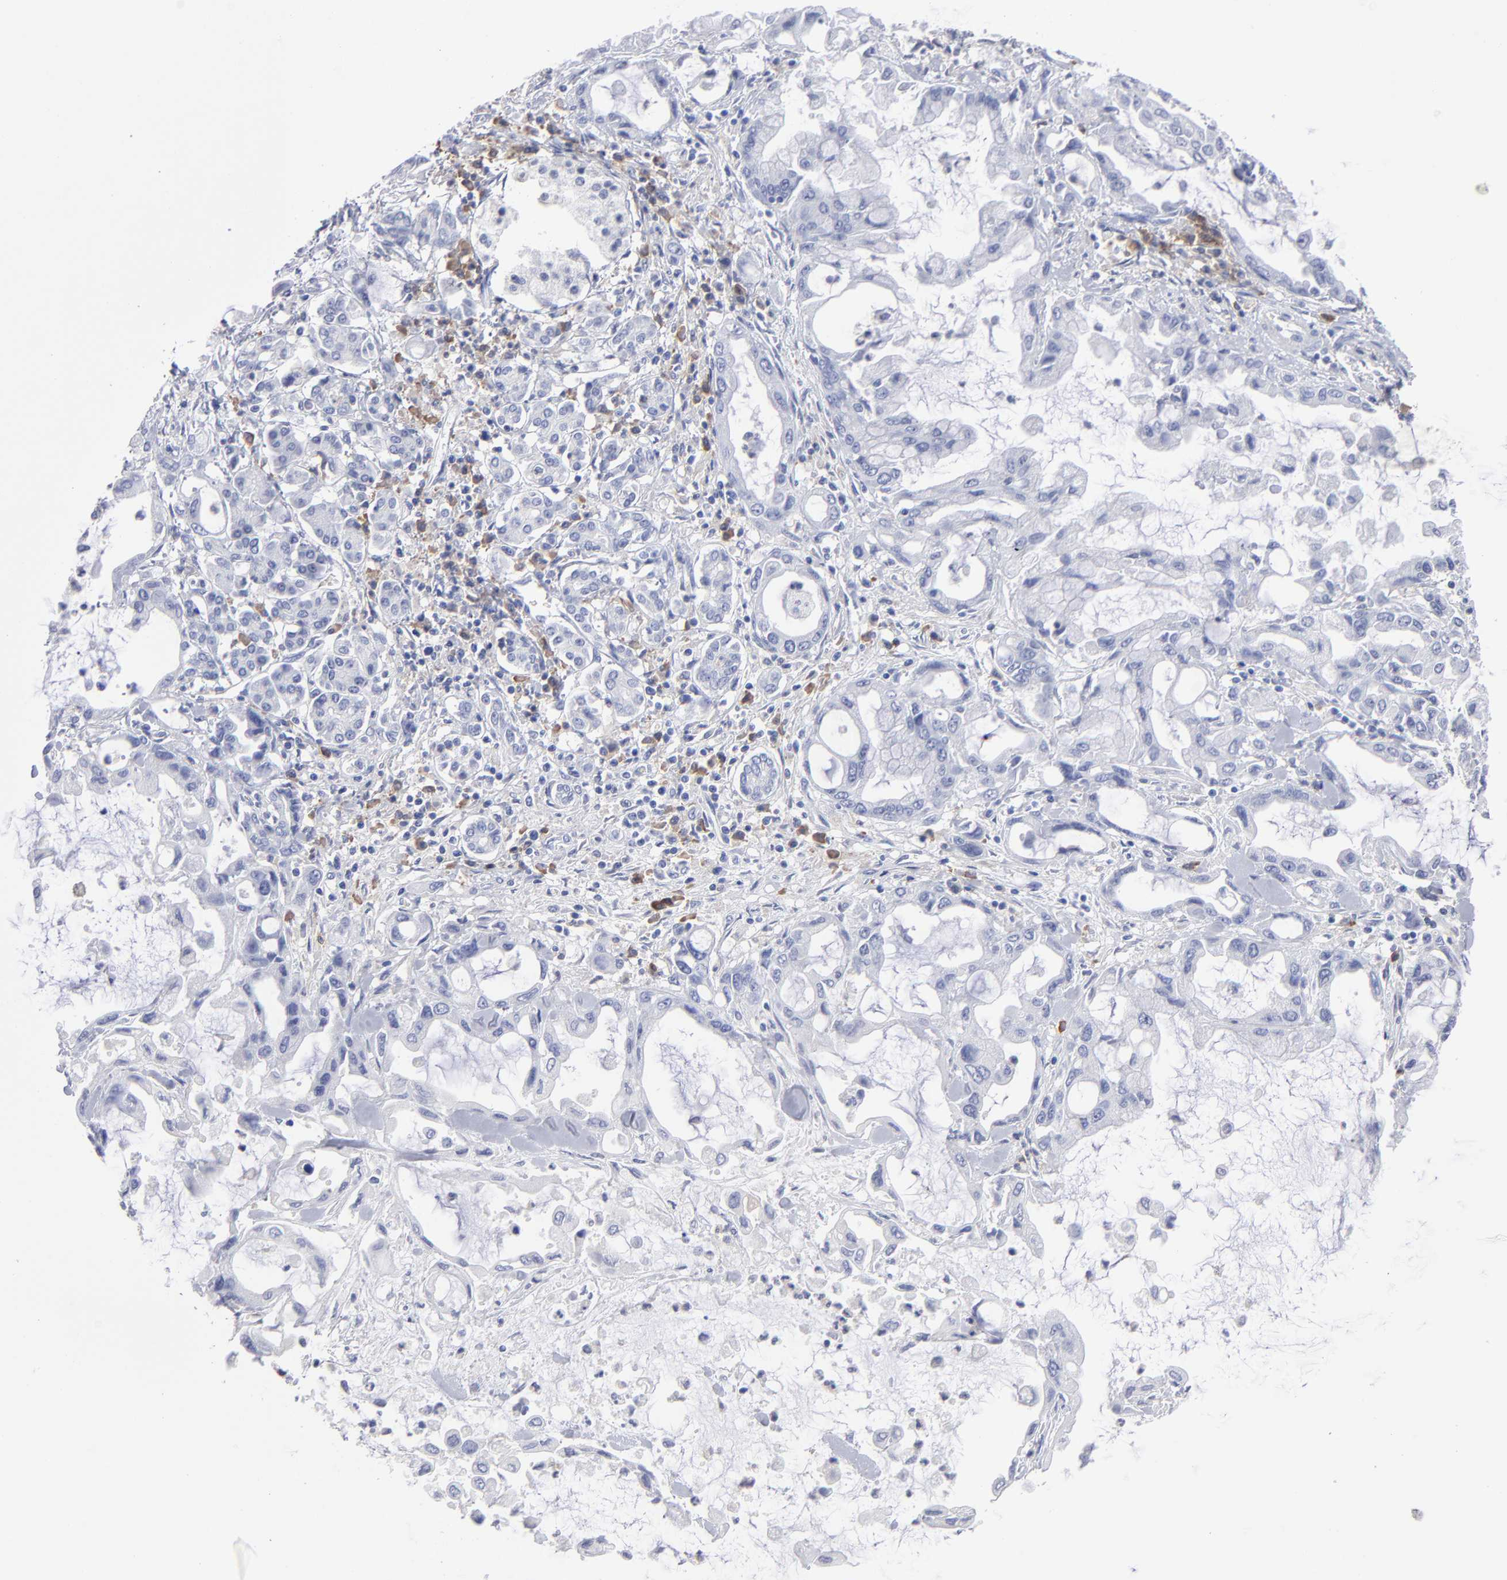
{"staining": {"intensity": "negative", "quantity": "none", "location": "none"}, "tissue": "pancreatic cancer", "cell_type": "Tumor cells", "image_type": "cancer", "snomed": [{"axis": "morphology", "description": "Adenocarcinoma, NOS"}, {"axis": "topography", "description": "Pancreas"}], "caption": "A high-resolution micrograph shows immunohistochemistry staining of adenocarcinoma (pancreatic), which exhibits no significant expression in tumor cells.", "gene": "LAT2", "patient": {"sex": "female", "age": 57}}